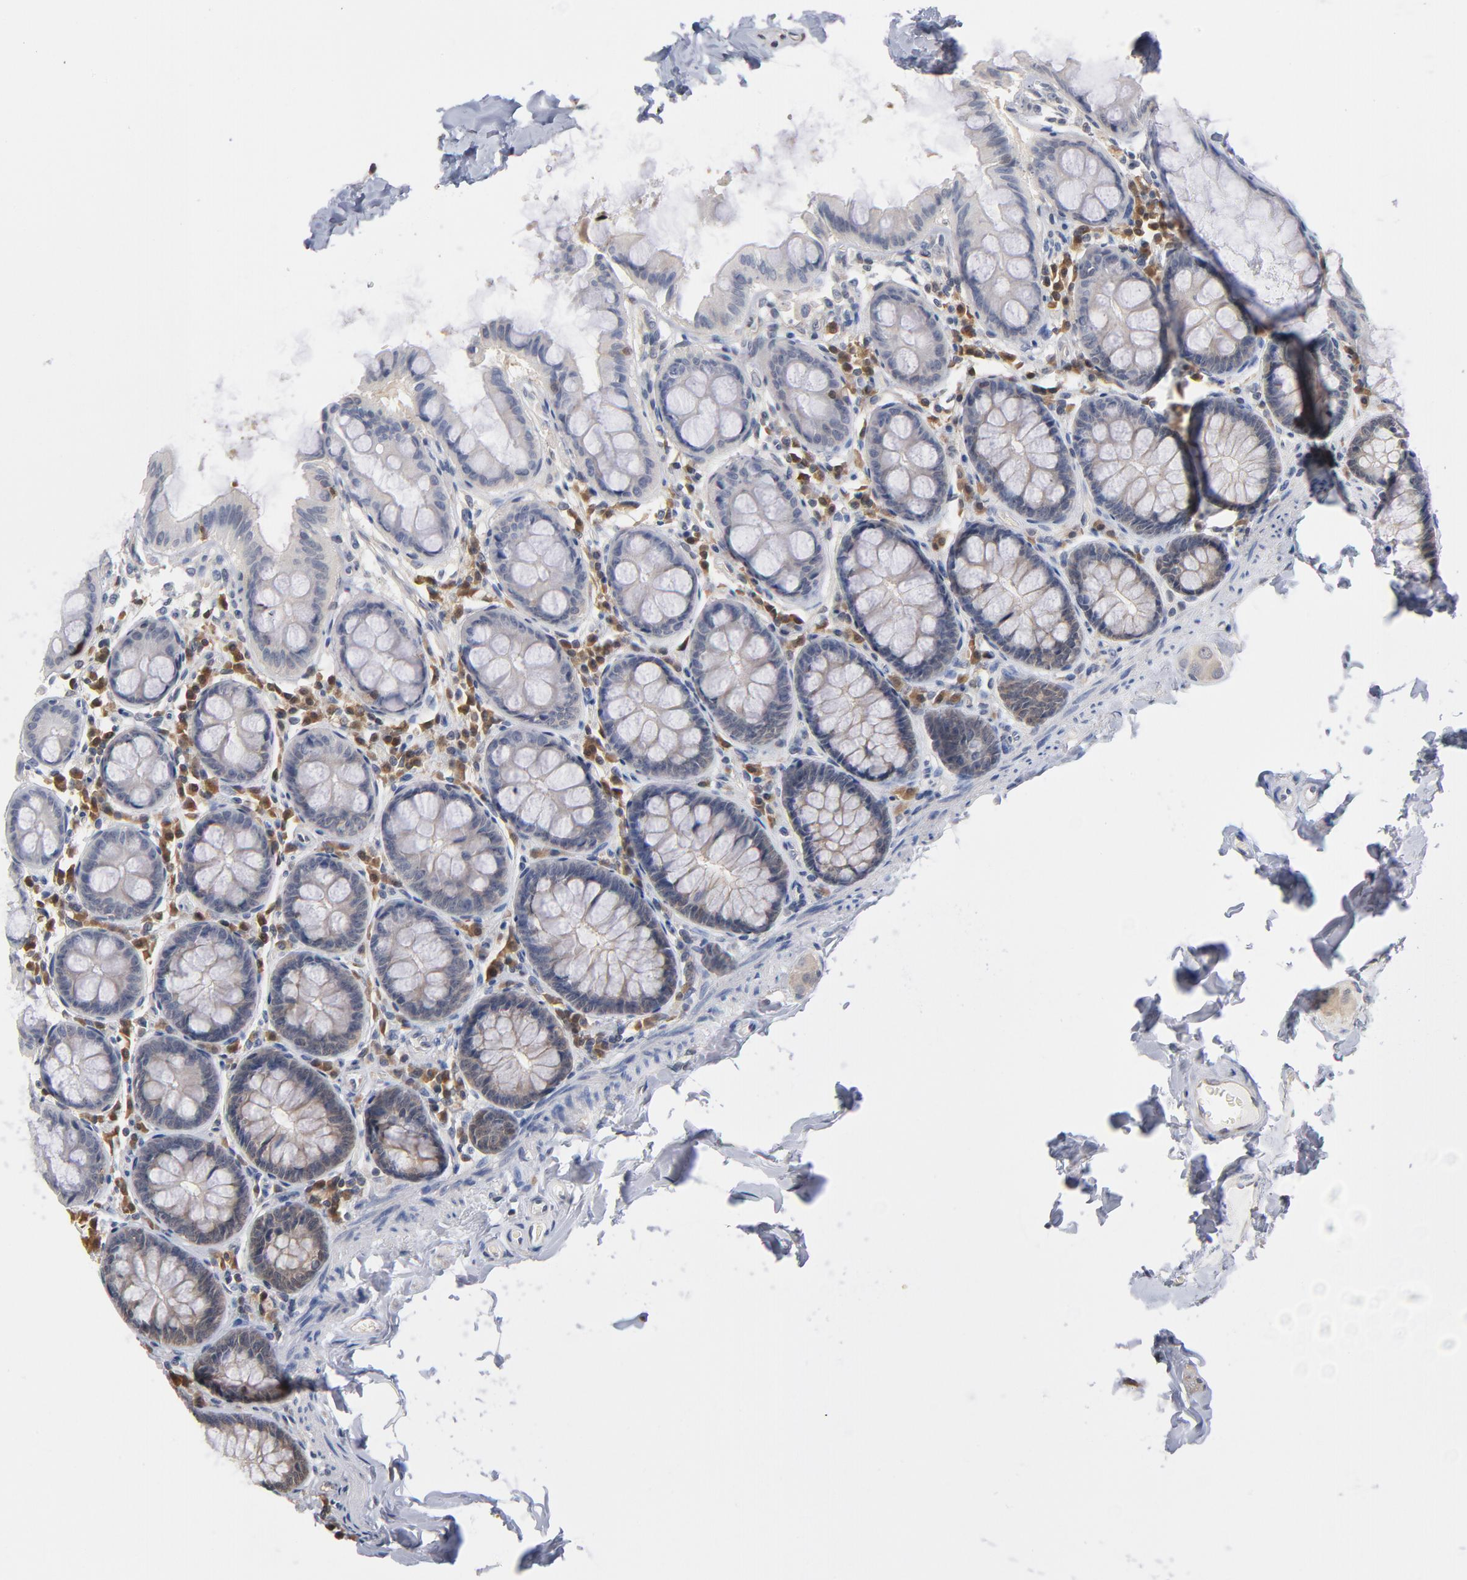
{"staining": {"intensity": "weak", "quantity": "25%-75%", "location": "cytoplasmic/membranous"}, "tissue": "colon", "cell_type": "Endothelial cells", "image_type": "normal", "snomed": [{"axis": "morphology", "description": "Normal tissue, NOS"}, {"axis": "topography", "description": "Colon"}], "caption": "IHC of benign human colon exhibits low levels of weak cytoplasmic/membranous staining in approximately 25%-75% of endothelial cells.", "gene": "MIF", "patient": {"sex": "female", "age": 61}}